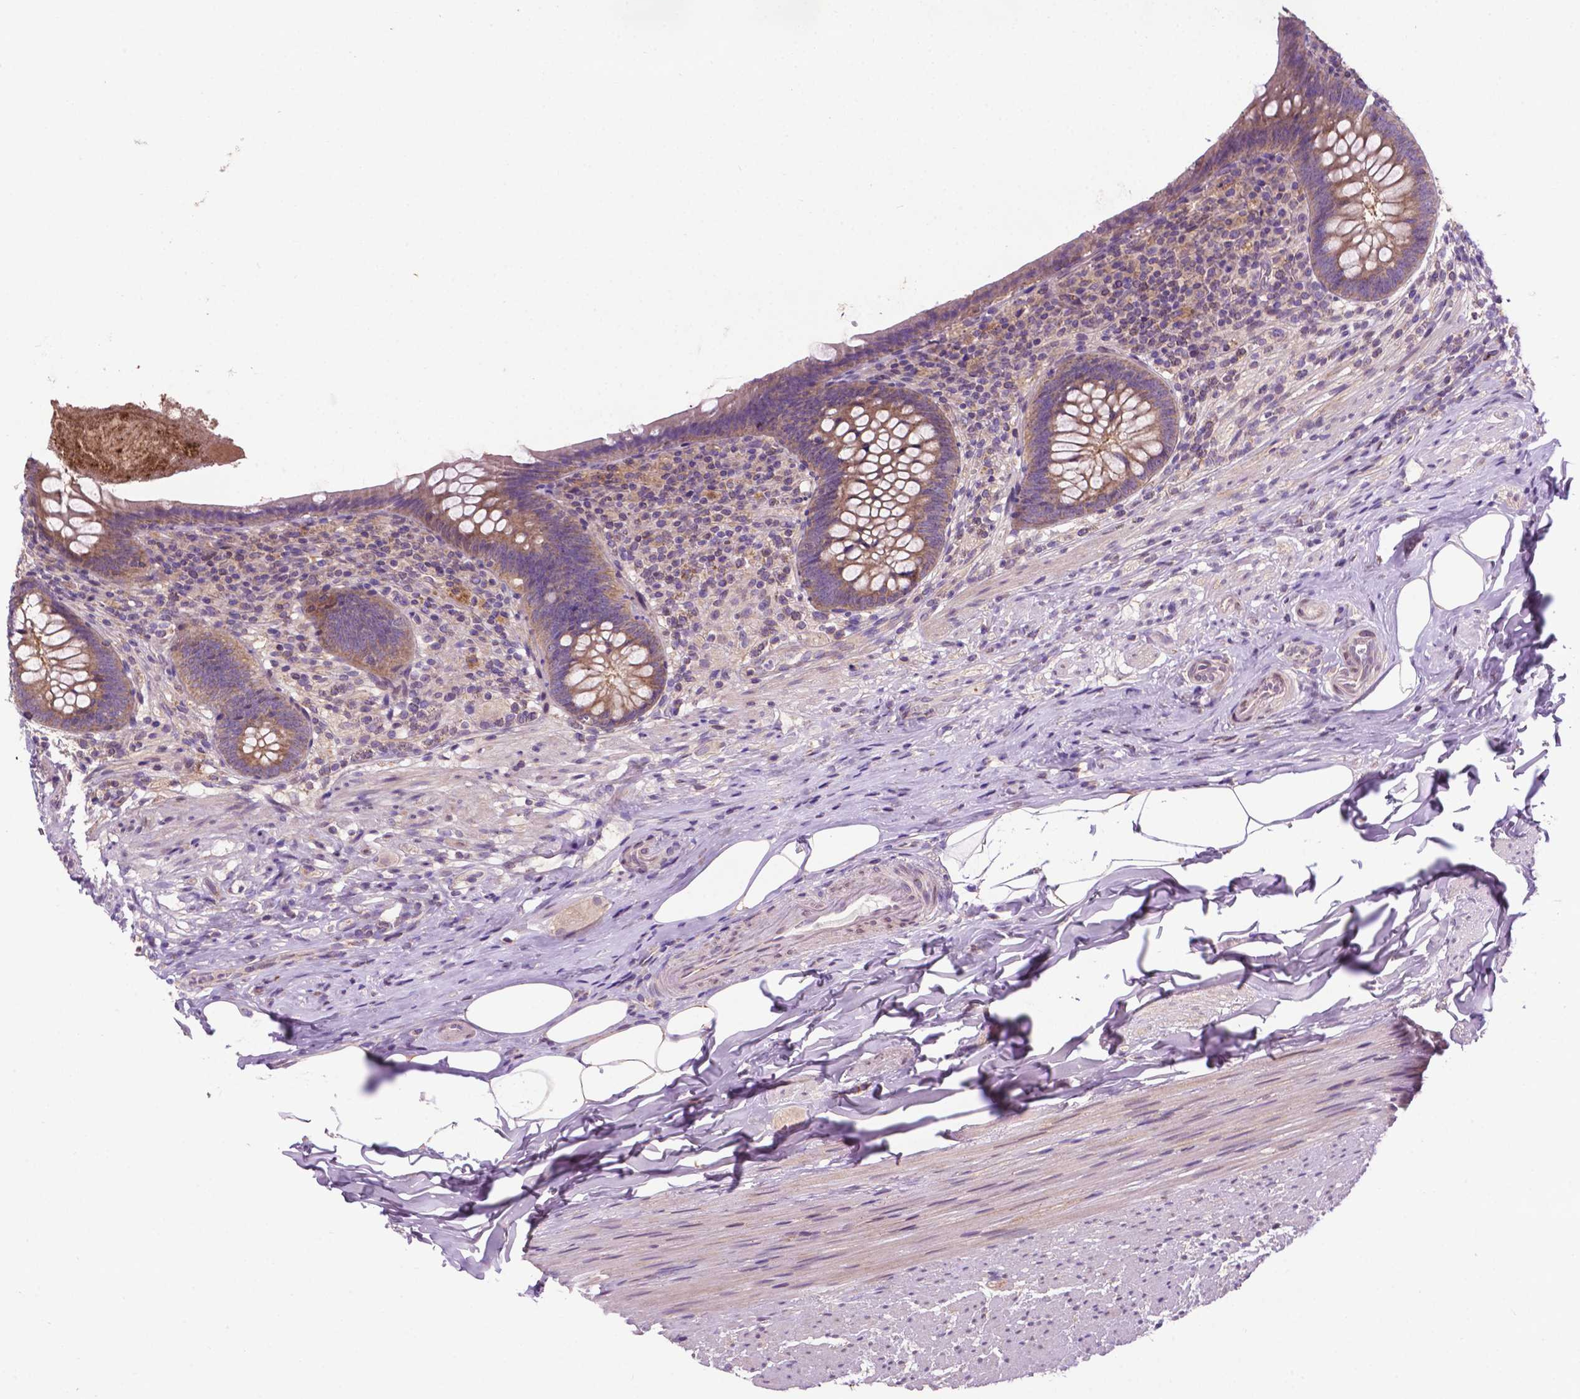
{"staining": {"intensity": "moderate", "quantity": "25%-75%", "location": "cytoplasmic/membranous"}, "tissue": "appendix", "cell_type": "Glandular cells", "image_type": "normal", "snomed": [{"axis": "morphology", "description": "Normal tissue, NOS"}, {"axis": "topography", "description": "Appendix"}], "caption": "Protein staining of normal appendix displays moderate cytoplasmic/membranous expression in approximately 25%-75% of glandular cells. (DAB (3,3'-diaminobenzidine) IHC, brown staining for protein, blue staining for nuclei).", "gene": "SPNS2", "patient": {"sex": "male", "age": 47}}